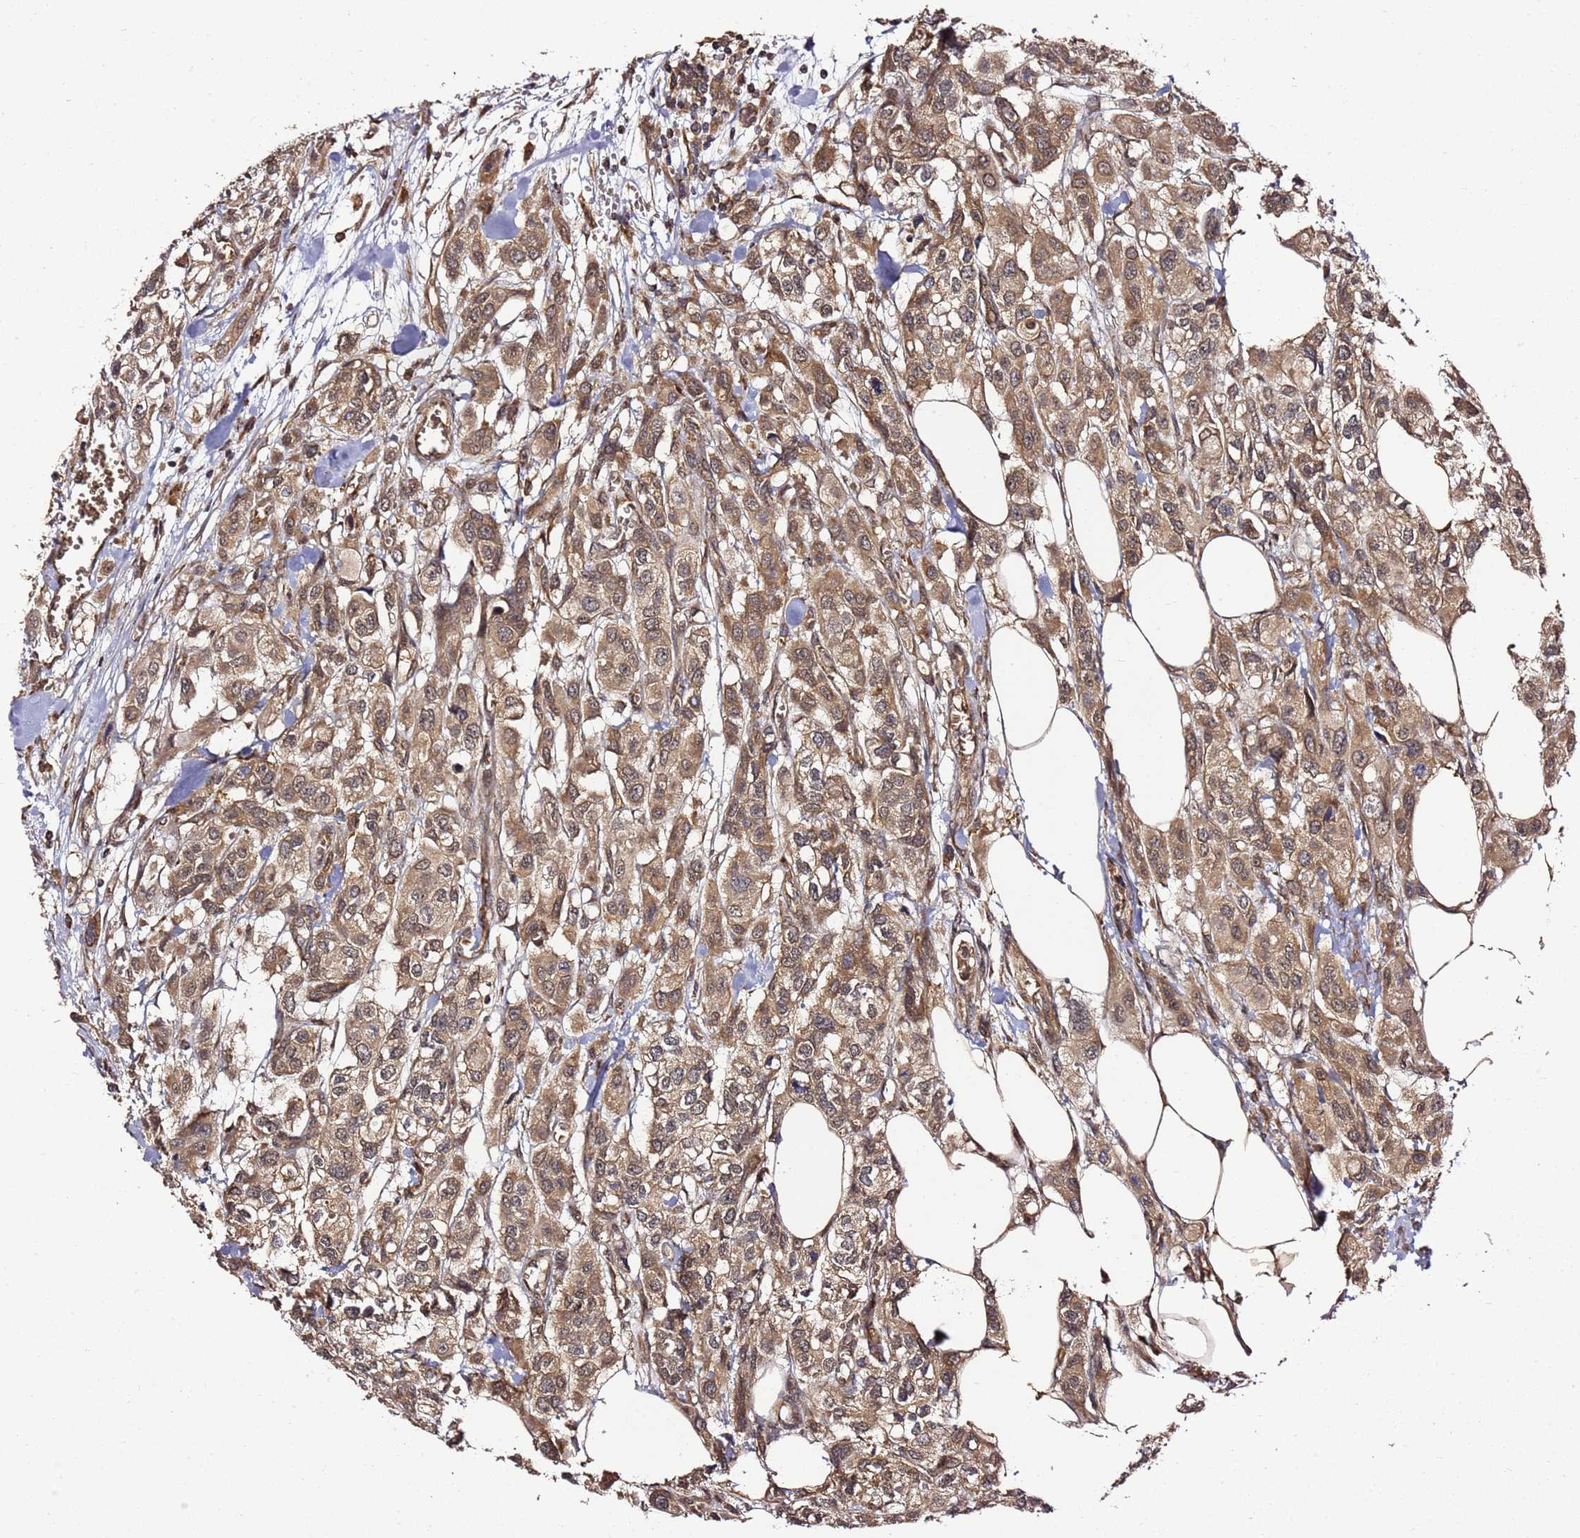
{"staining": {"intensity": "moderate", "quantity": ">75%", "location": "cytoplasmic/membranous"}, "tissue": "urothelial cancer", "cell_type": "Tumor cells", "image_type": "cancer", "snomed": [{"axis": "morphology", "description": "Urothelial carcinoma, High grade"}, {"axis": "topography", "description": "Urinary bladder"}], "caption": "Immunohistochemistry photomicrograph of human urothelial cancer stained for a protein (brown), which reveals medium levels of moderate cytoplasmic/membranous expression in approximately >75% of tumor cells.", "gene": "TM2D2", "patient": {"sex": "male", "age": 67}}